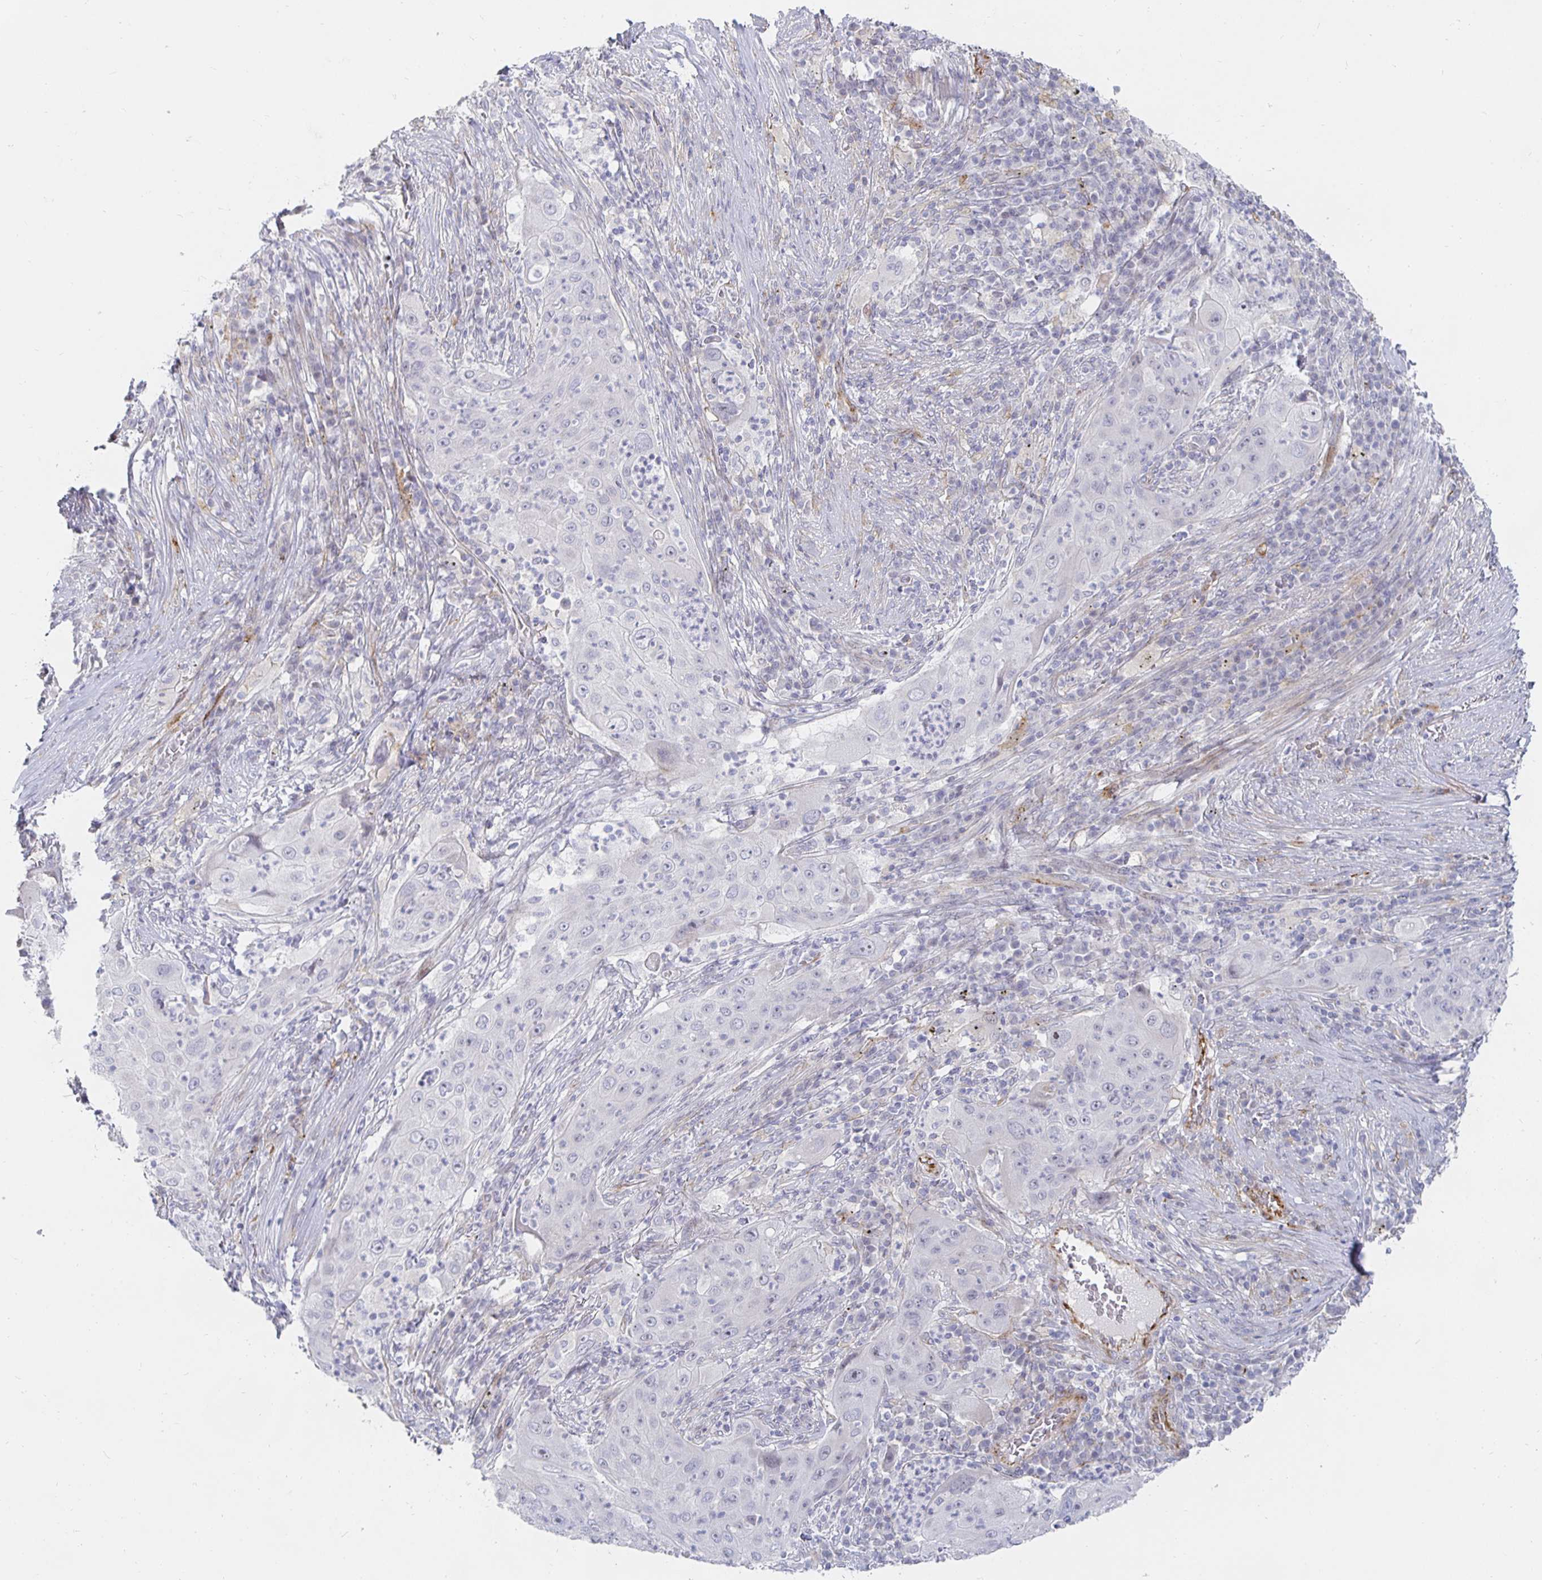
{"staining": {"intensity": "negative", "quantity": "none", "location": "none"}, "tissue": "lung cancer", "cell_type": "Tumor cells", "image_type": "cancer", "snomed": [{"axis": "morphology", "description": "Squamous cell carcinoma, NOS"}, {"axis": "topography", "description": "Lung"}], "caption": "An image of human squamous cell carcinoma (lung) is negative for staining in tumor cells.", "gene": "S100G", "patient": {"sex": "female", "age": 59}}